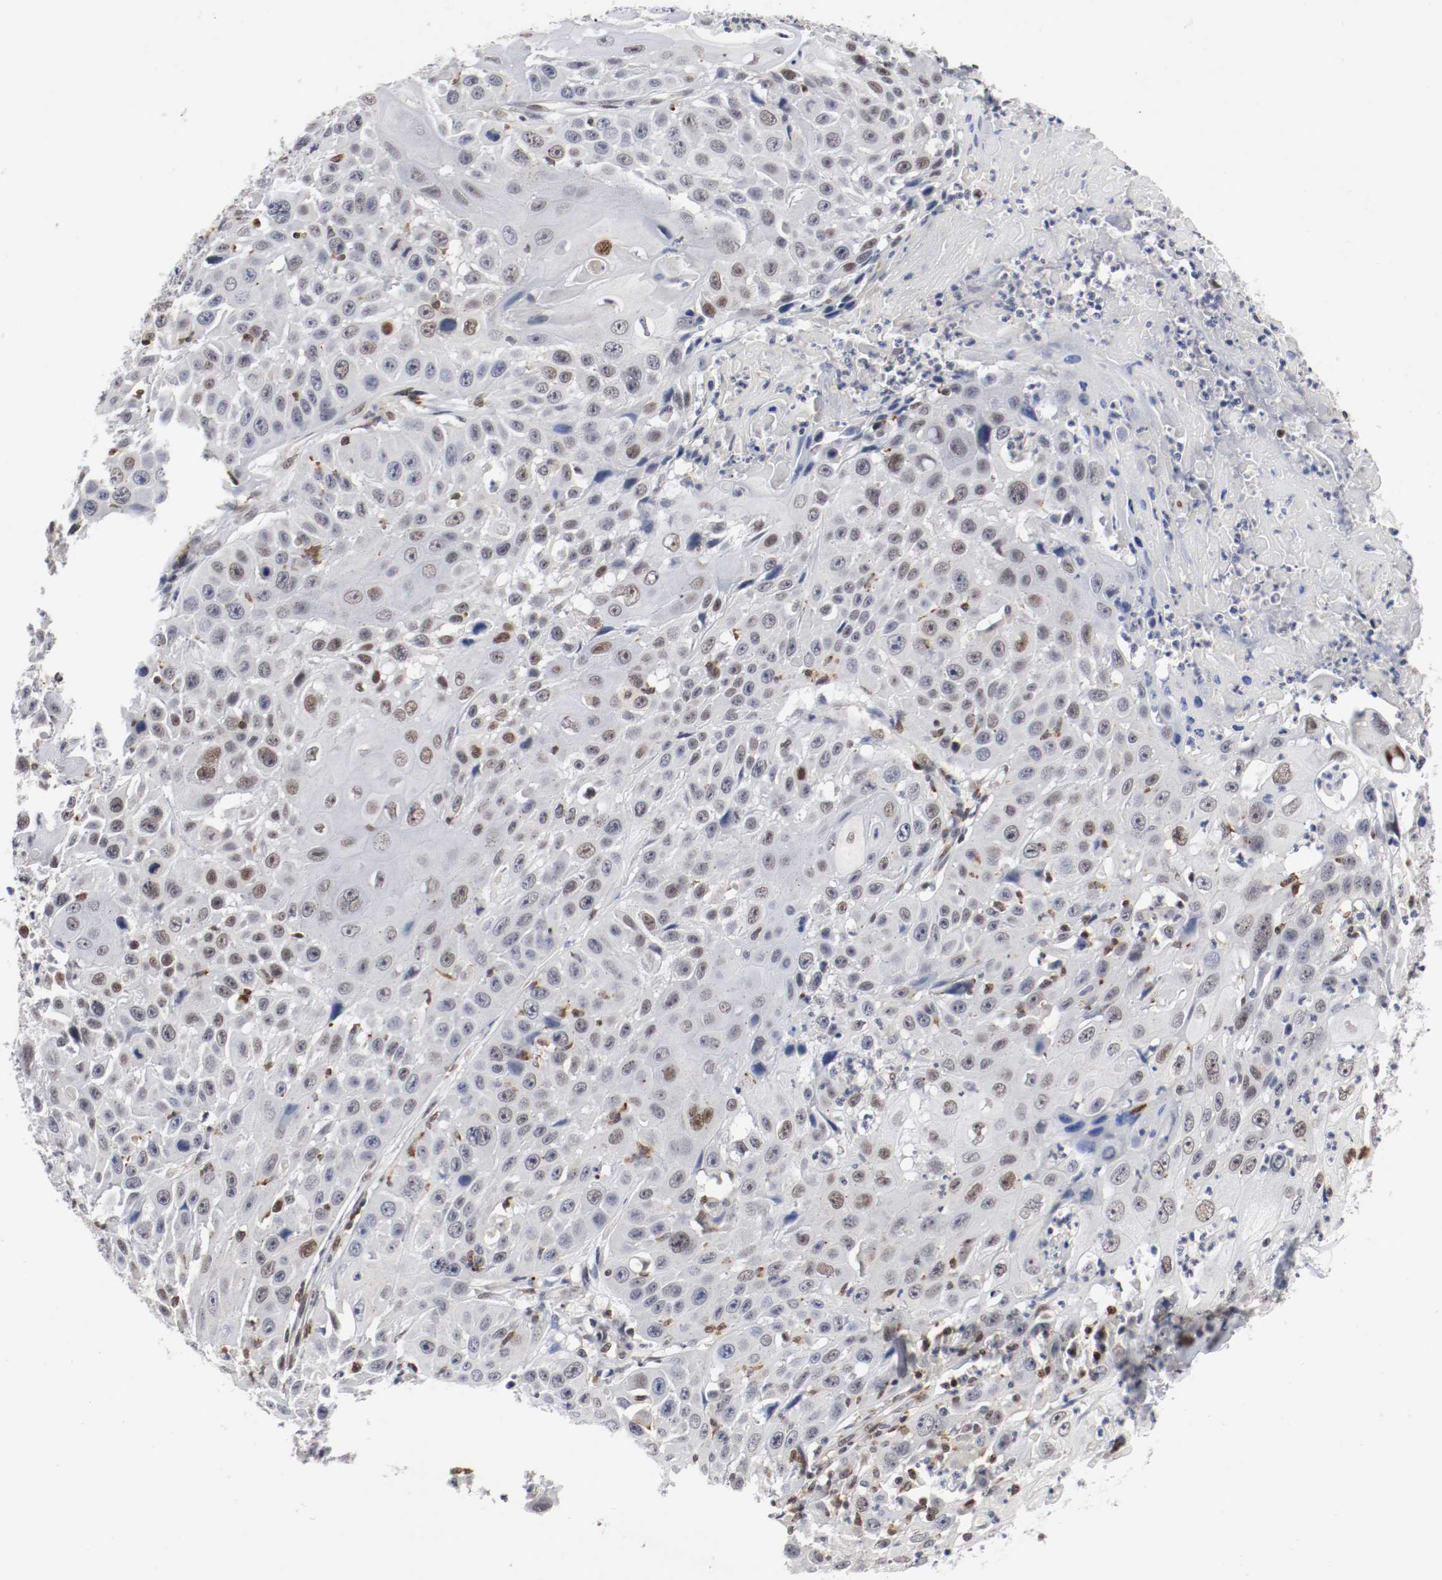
{"staining": {"intensity": "weak", "quantity": "<25%", "location": "nuclear"}, "tissue": "cervical cancer", "cell_type": "Tumor cells", "image_type": "cancer", "snomed": [{"axis": "morphology", "description": "Squamous cell carcinoma, NOS"}, {"axis": "topography", "description": "Cervix"}], "caption": "Tumor cells are negative for brown protein staining in cervical squamous cell carcinoma. The staining was performed using DAB to visualize the protein expression in brown, while the nuclei were stained in blue with hematoxylin (Magnification: 20x).", "gene": "JUND", "patient": {"sex": "female", "age": 39}}